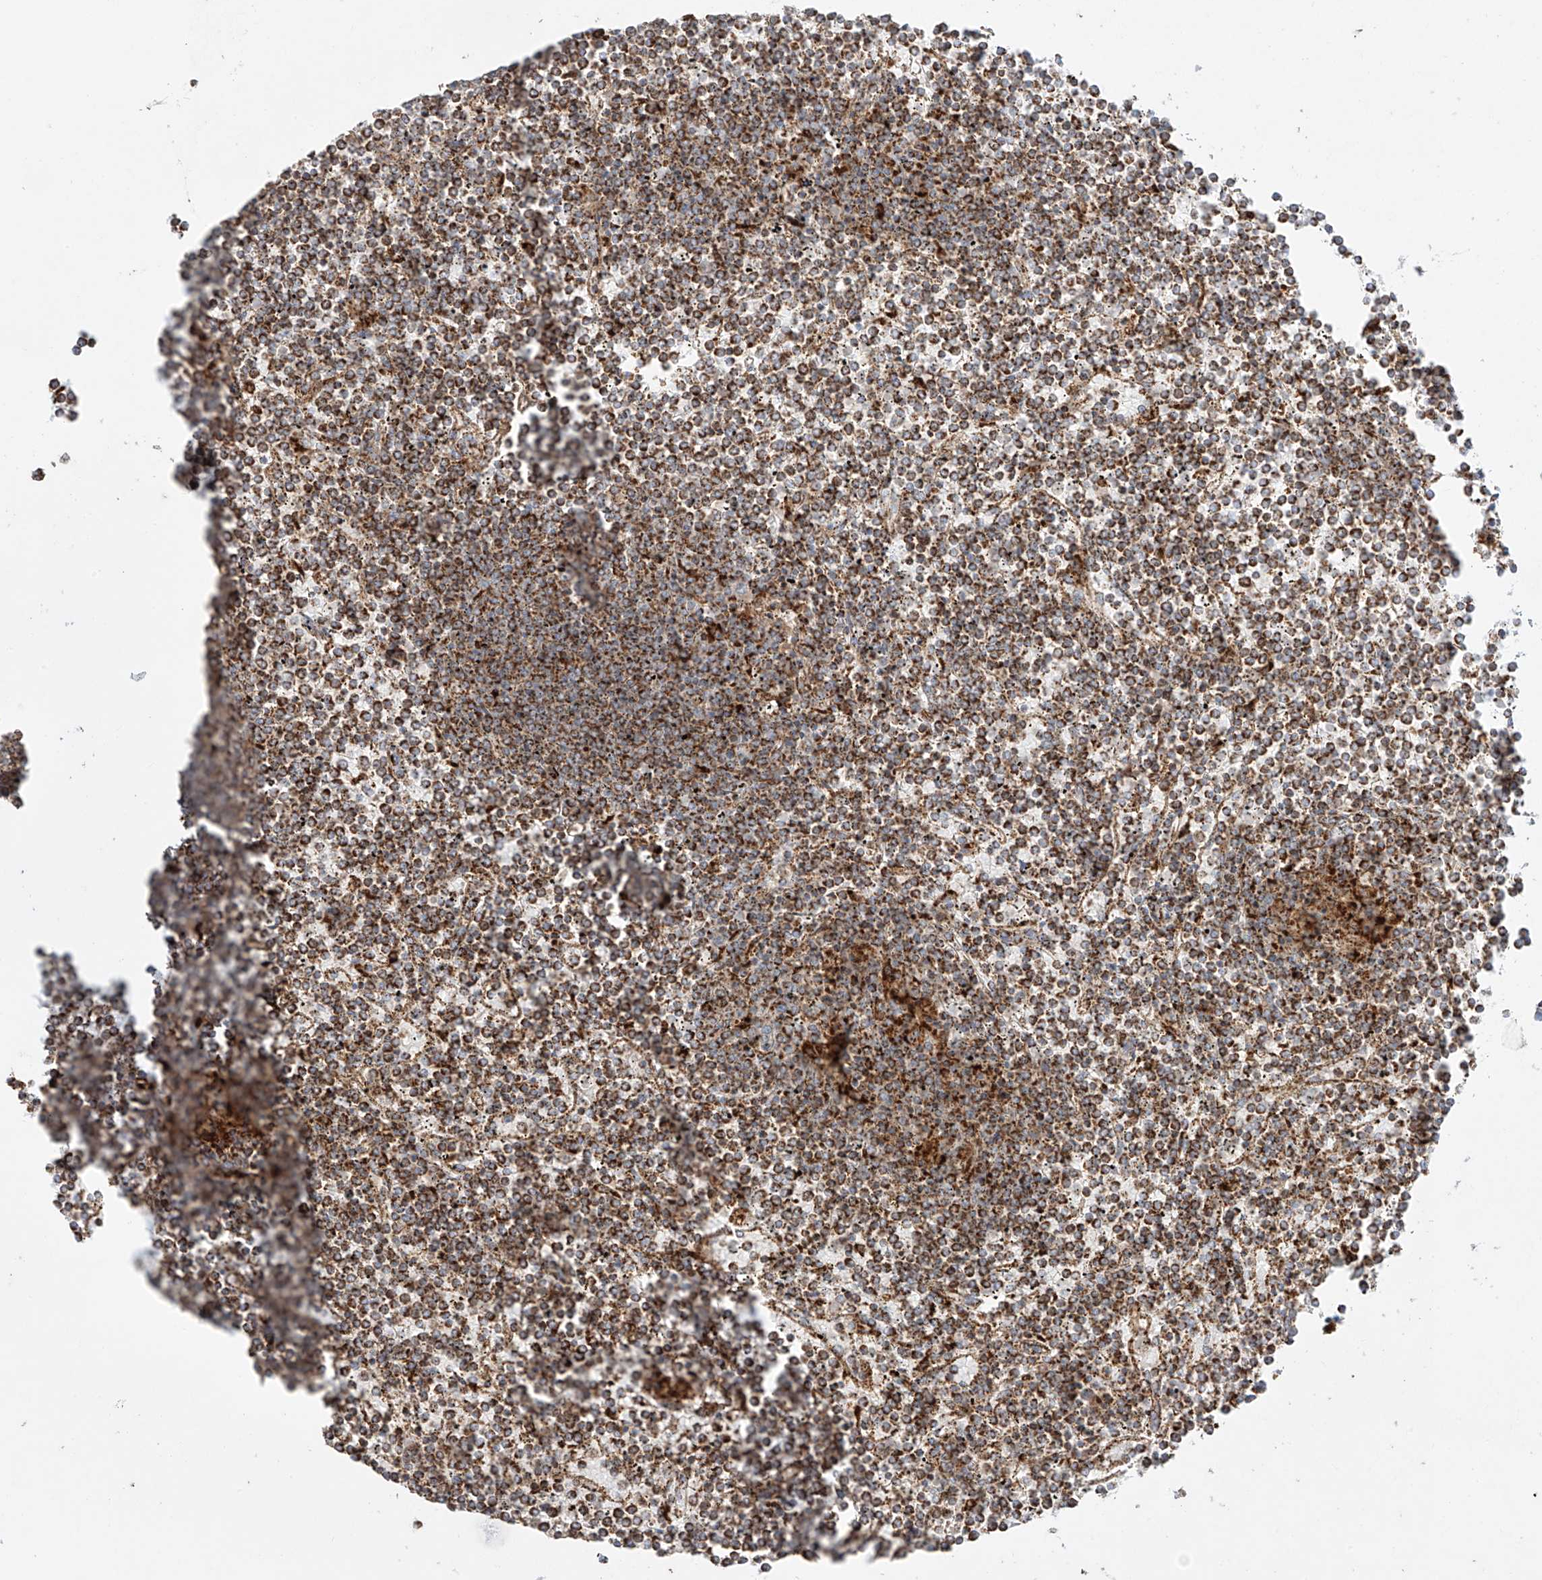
{"staining": {"intensity": "strong", "quantity": ">75%", "location": "cytoplasmic/membranous"}, "tissue": "lymphoma", "cell_type": "Tumor cells", "image_type": "cancer", "snomed": [{"axis": "morphology", "description": "Malignant lymphoma, non-Hodgkin's type, Low grade"}, {"axis": "topography", "description": "Spleen"}], "caption": "This photomicrograph demonstrates IHC staining of human low-grade malignant lymphoma, non-Hodgkin's type, with high strong cytoplasmic/membranous positivity in about >75% of tumor cells.", "gene": "COLGALT2", "patient": {"sex": "female", "age": 19}}